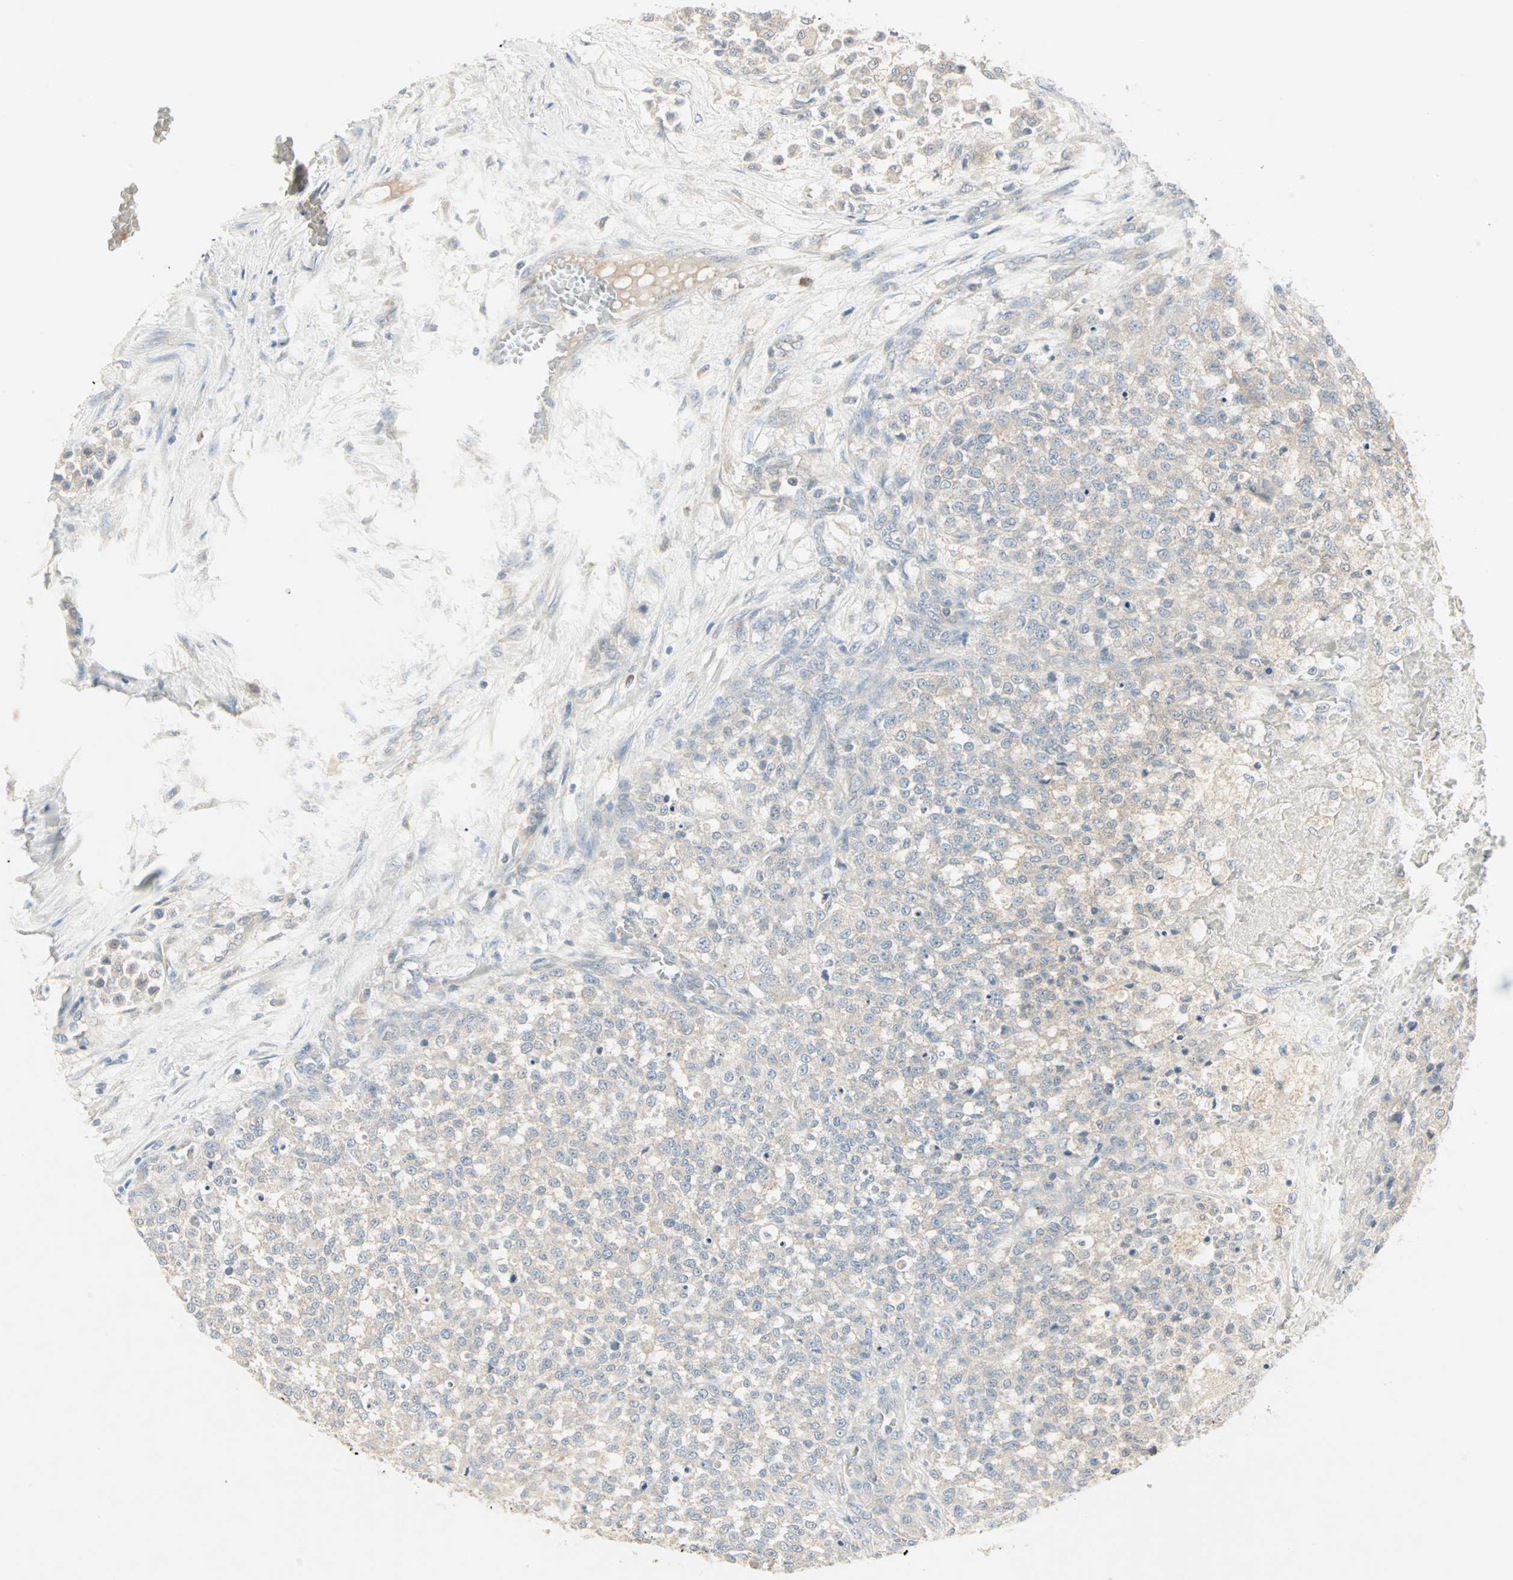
{"staining": {"intensity": "negative", "quantity": "none", "location": "none"}, "tissue": "testis cancer", "cell_type": "Tumor cells", "image_type": "cancer", "snomed": [{"axis": "morphology", "description": "Seminoma, NOS"}, {"axis": "topography", "description": "Testis"}], "caption": "IHC image of neoplastic tissue: human testis seminoma stained with DAB shows no significant protein expression in tumor cells. (DAB (3,3'-diaminobenzidine) immunohistochemistry (IHC) with hematoxylin counter stain).", "gene": "JMJD7-PLA2G4B", "patient": {"sex": "male", "age": 59}}